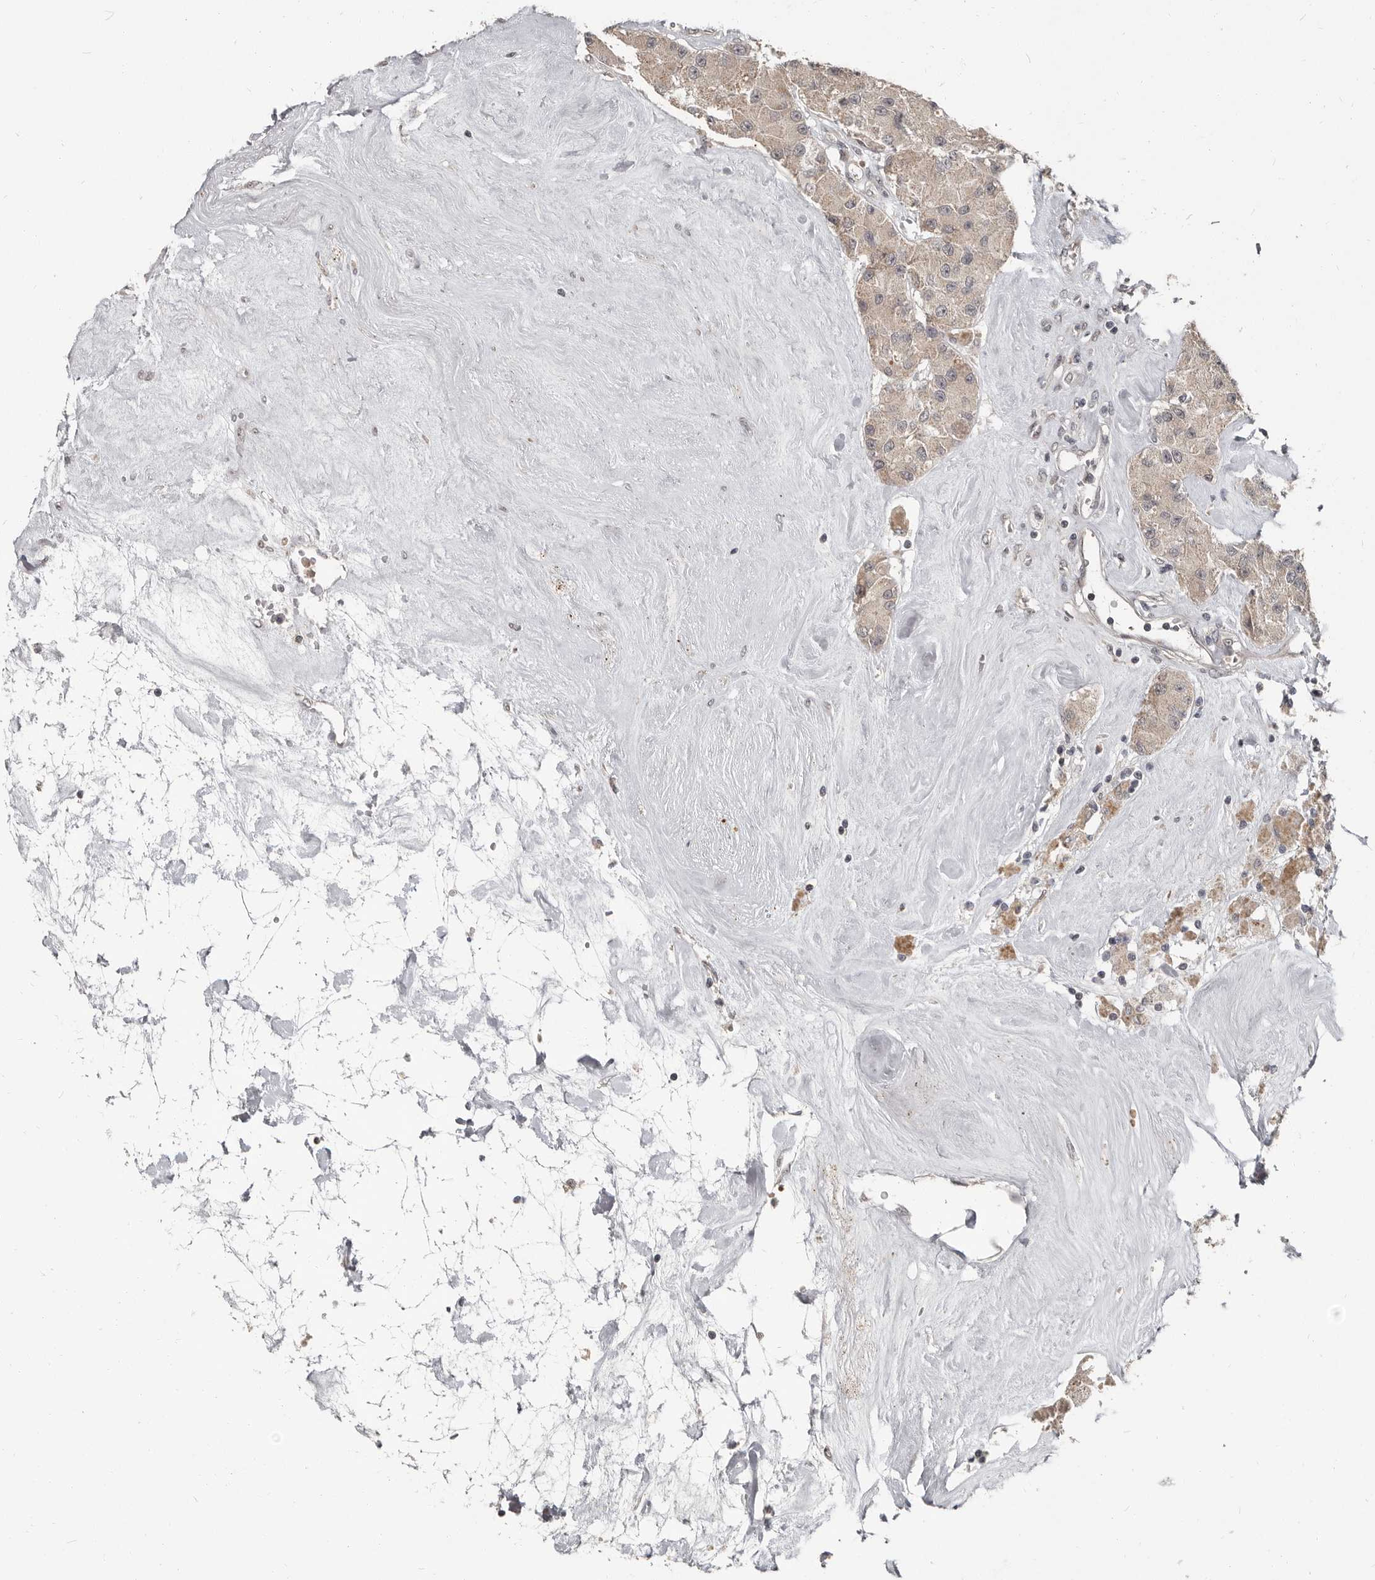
{"staining": {"intensity": "weak", "quantity": ">75%", "location": "cytoplasmic/membranous"}, "tissue": "carcinoid", "cell_type": "Tumor cells", "image_type": "cancer", "snomed": [{"axis": "morphology", "description": "Carcinoid, malignant, NOS"}, {"axis": "topography", "description": "Pancreas"}], "caption": "Brown immunohistochemical staining in carcinoid shows weak cytoplasmic/membranous positivity in approximately >75% of tumor cells. (DAB (3,3'-diaminobenzidine) IHC with brightfield microscopy, high magnification).", "gene": "APOL6", "patient": {"sex": "male", "age": 41}}